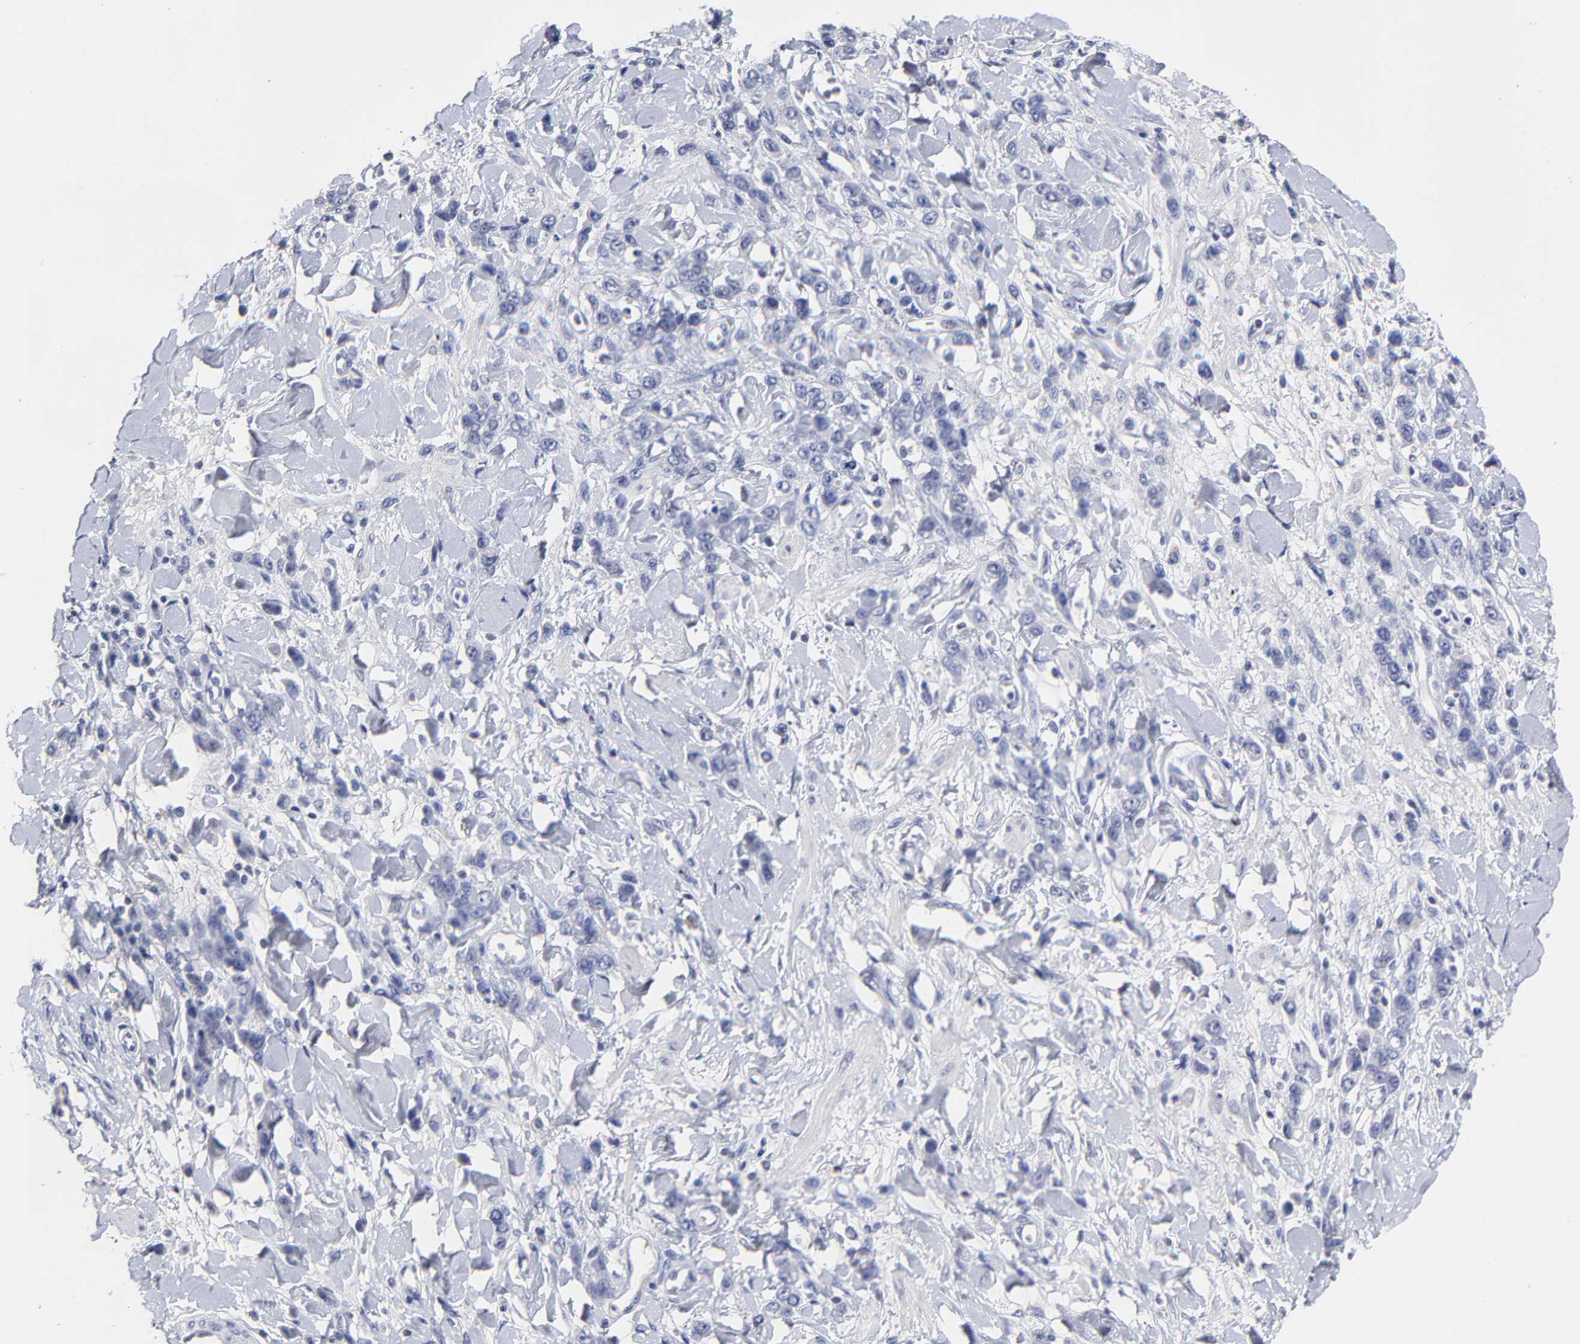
{"staining": {"intensity": "negative", "quantity": "none", "location": "none"}, "tissue": "stomach cancer", "cell_type": "Tumor cells", "image_type": "cancer", "snomed": [{"axis": "morphology", "description": "Normal tissue, NOS"}, {"axis": "morphology", "description": "Adenocarcinoma, NOS"}, {"axis": "topography", "description": "Stomach"}], "caption": "Stomach cancer (adenocarcinoma) stained for a protein using IHC exhibits no staining tumor cells.", "gene": "TRAT1", "patient": {"sex": "male", "age": 82}}